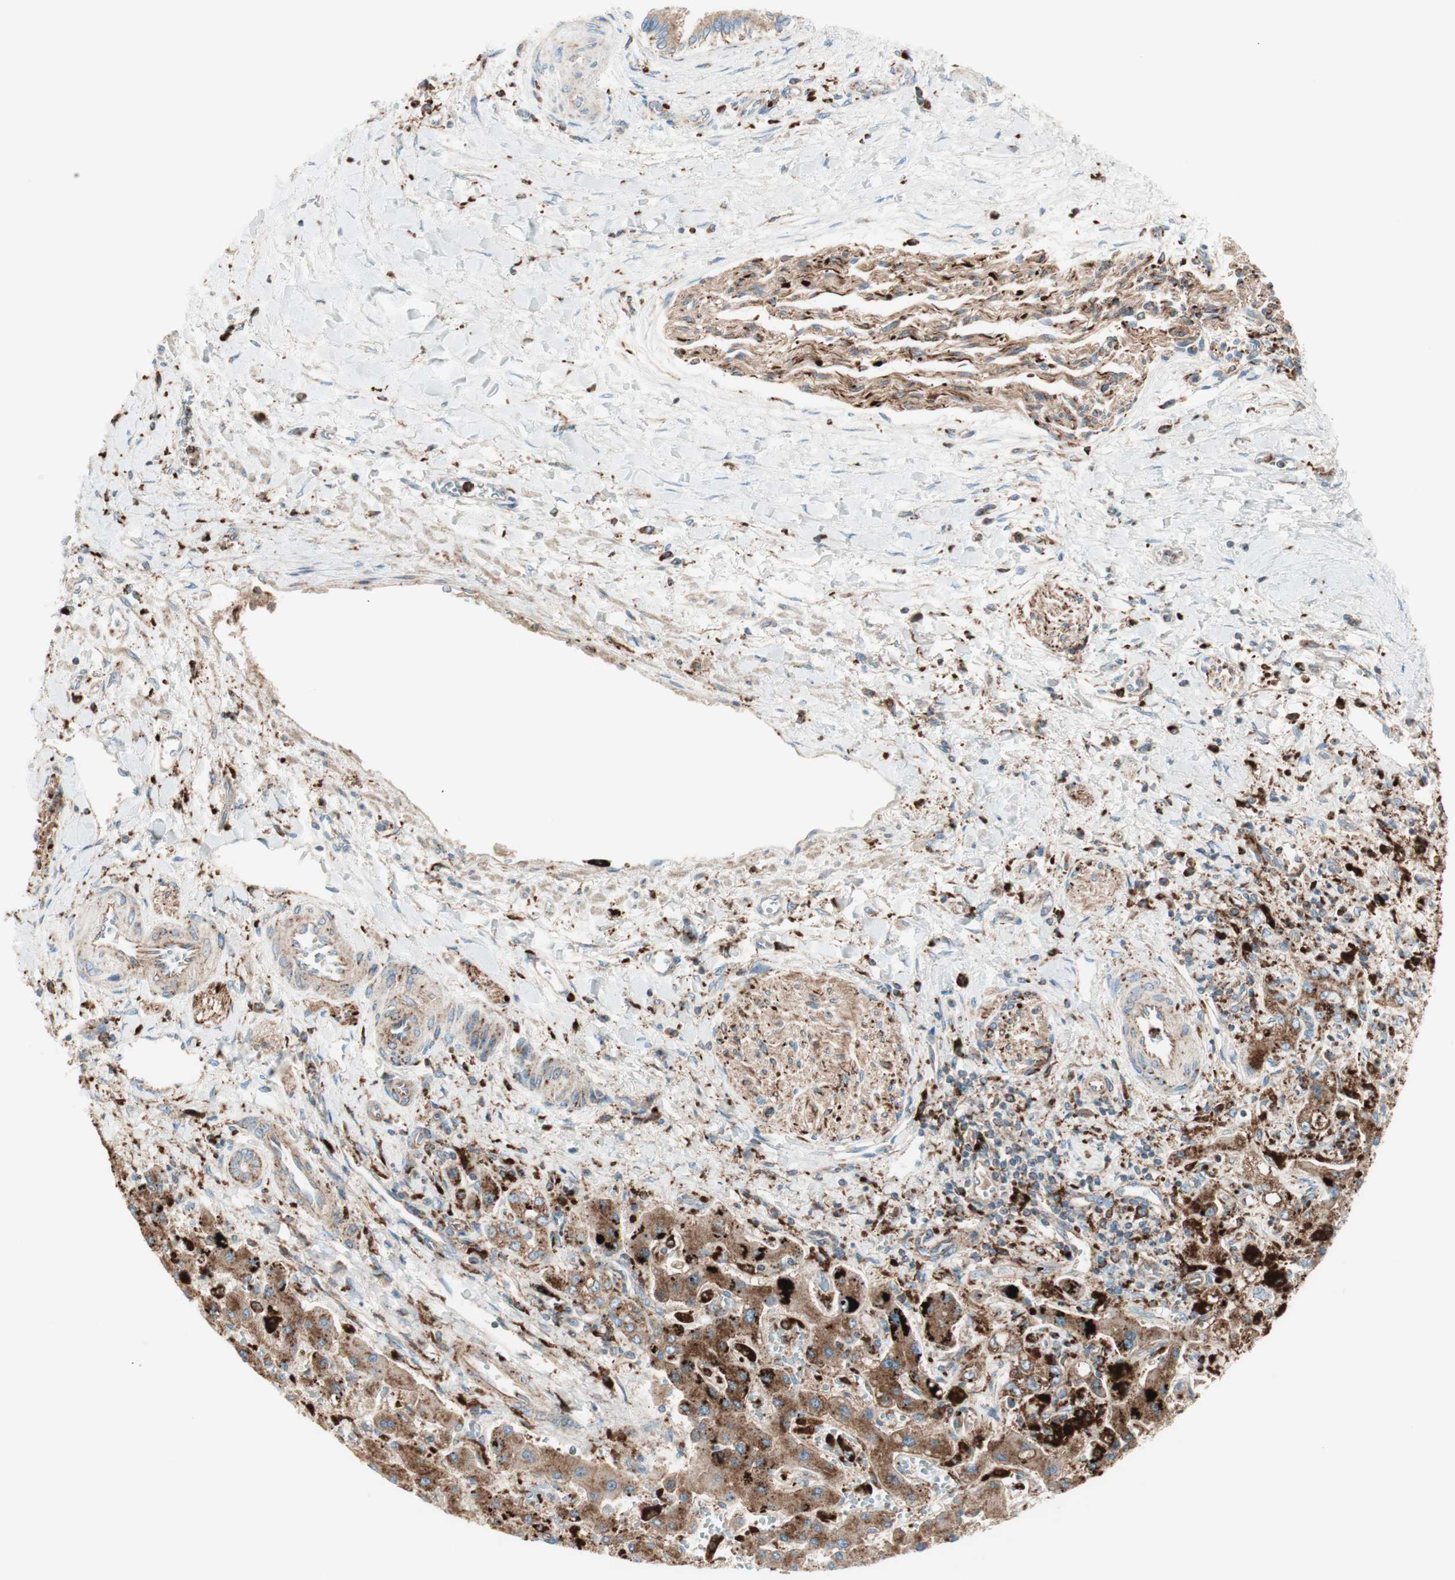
{"staining": {"intensity": "weak", "quantity": ">75%", "location": "cytoplasmic/membranous"}, "tissue": "liver cancer", "cell_type": "Tumor cells", "image_type": "cancer", "snomed": [{"axis": "morphology", "description": "Cholangiocarcinoma"}, {"axis": "topography", "description": "Liver"}], "caption": "Immunohistochemical staining of cholangiocarcinoma (liver) displays low levels of weak cytoplasmic/membranous staining in about >75% of tumor cells.", "gene": "ATP6V1G1", "patient": {"sex": "male", "age": 50}}